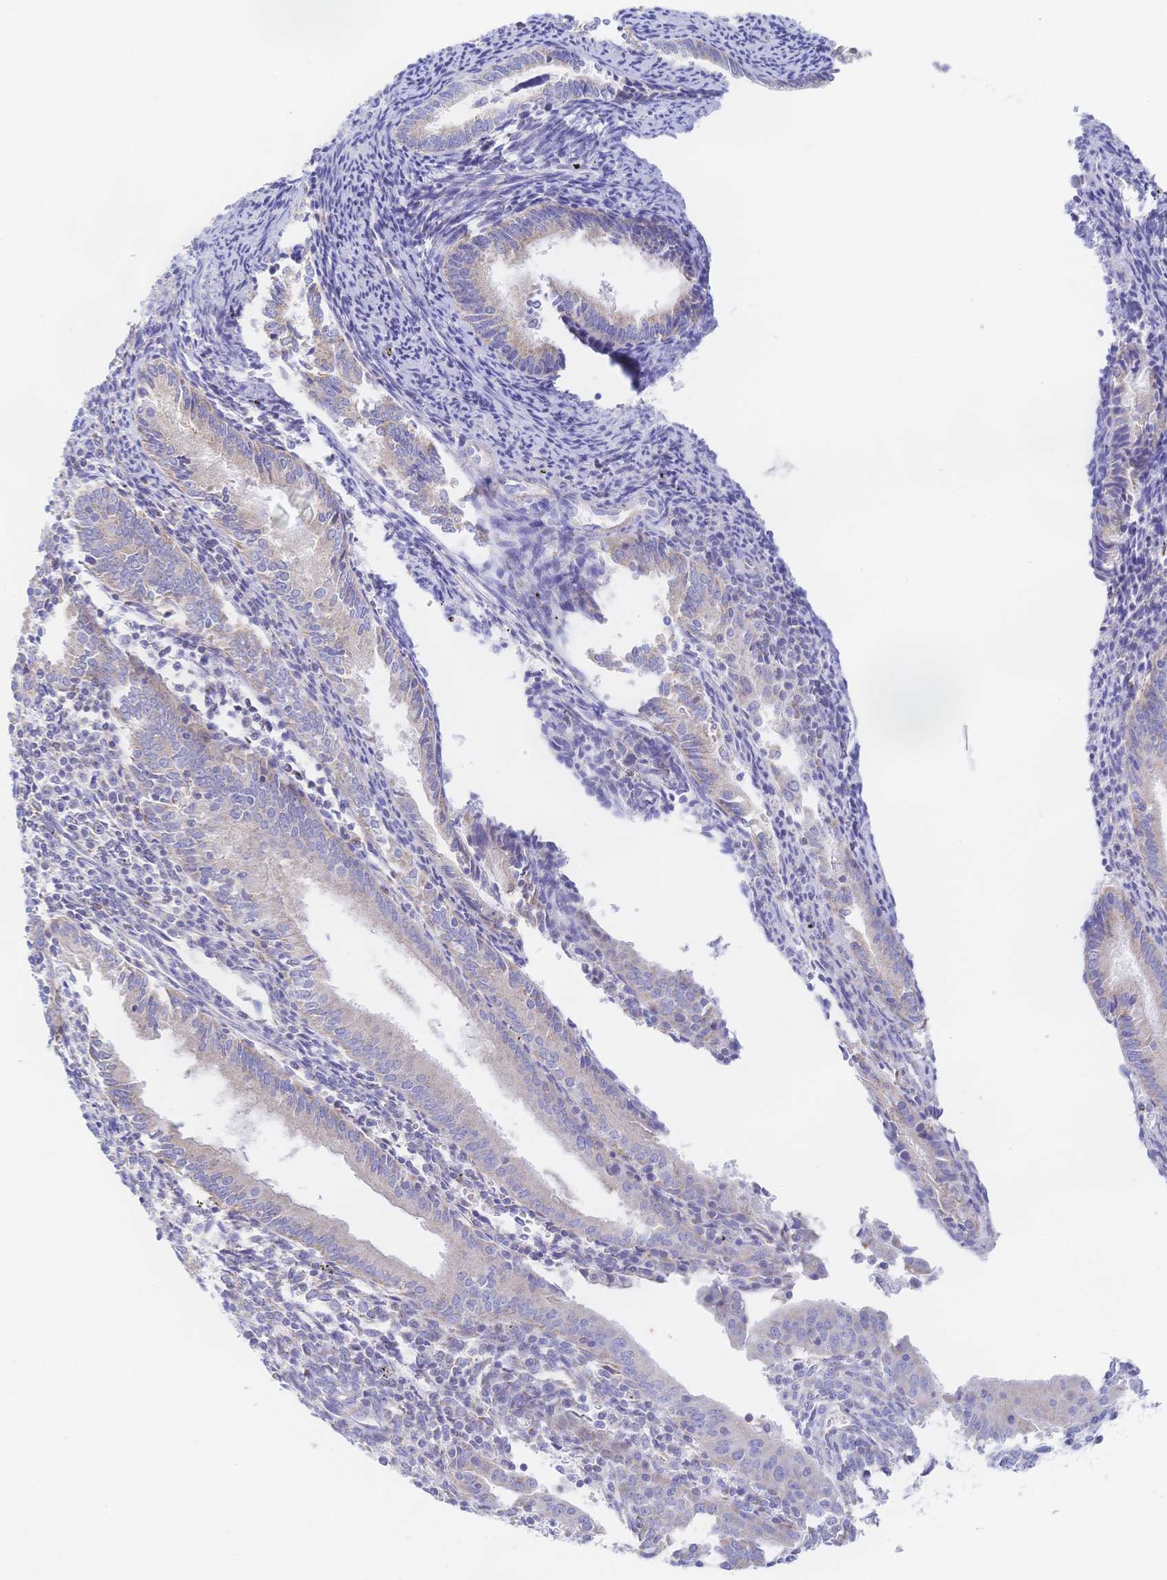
{"staining": {"intensity": "negative", "quantity": "none", "location": "none"}, "tissue": "endometrium", "cell_type": "Cells in endometrial stroma", "image_type": "normal", "snomed": [{"axis": "morphology", "description": "Normal tissue, NOS"}, {"axis": "topography", "description": "Endometrium"}], "caption": "Immunohistochemistry histopathology image of normal endometrium: human endometrium stained with DAB reveals no significant protein expression in cells in endometrial stroma.", "gene": "SYNGR4", "patient": {"sex": "female", "age": 41}}